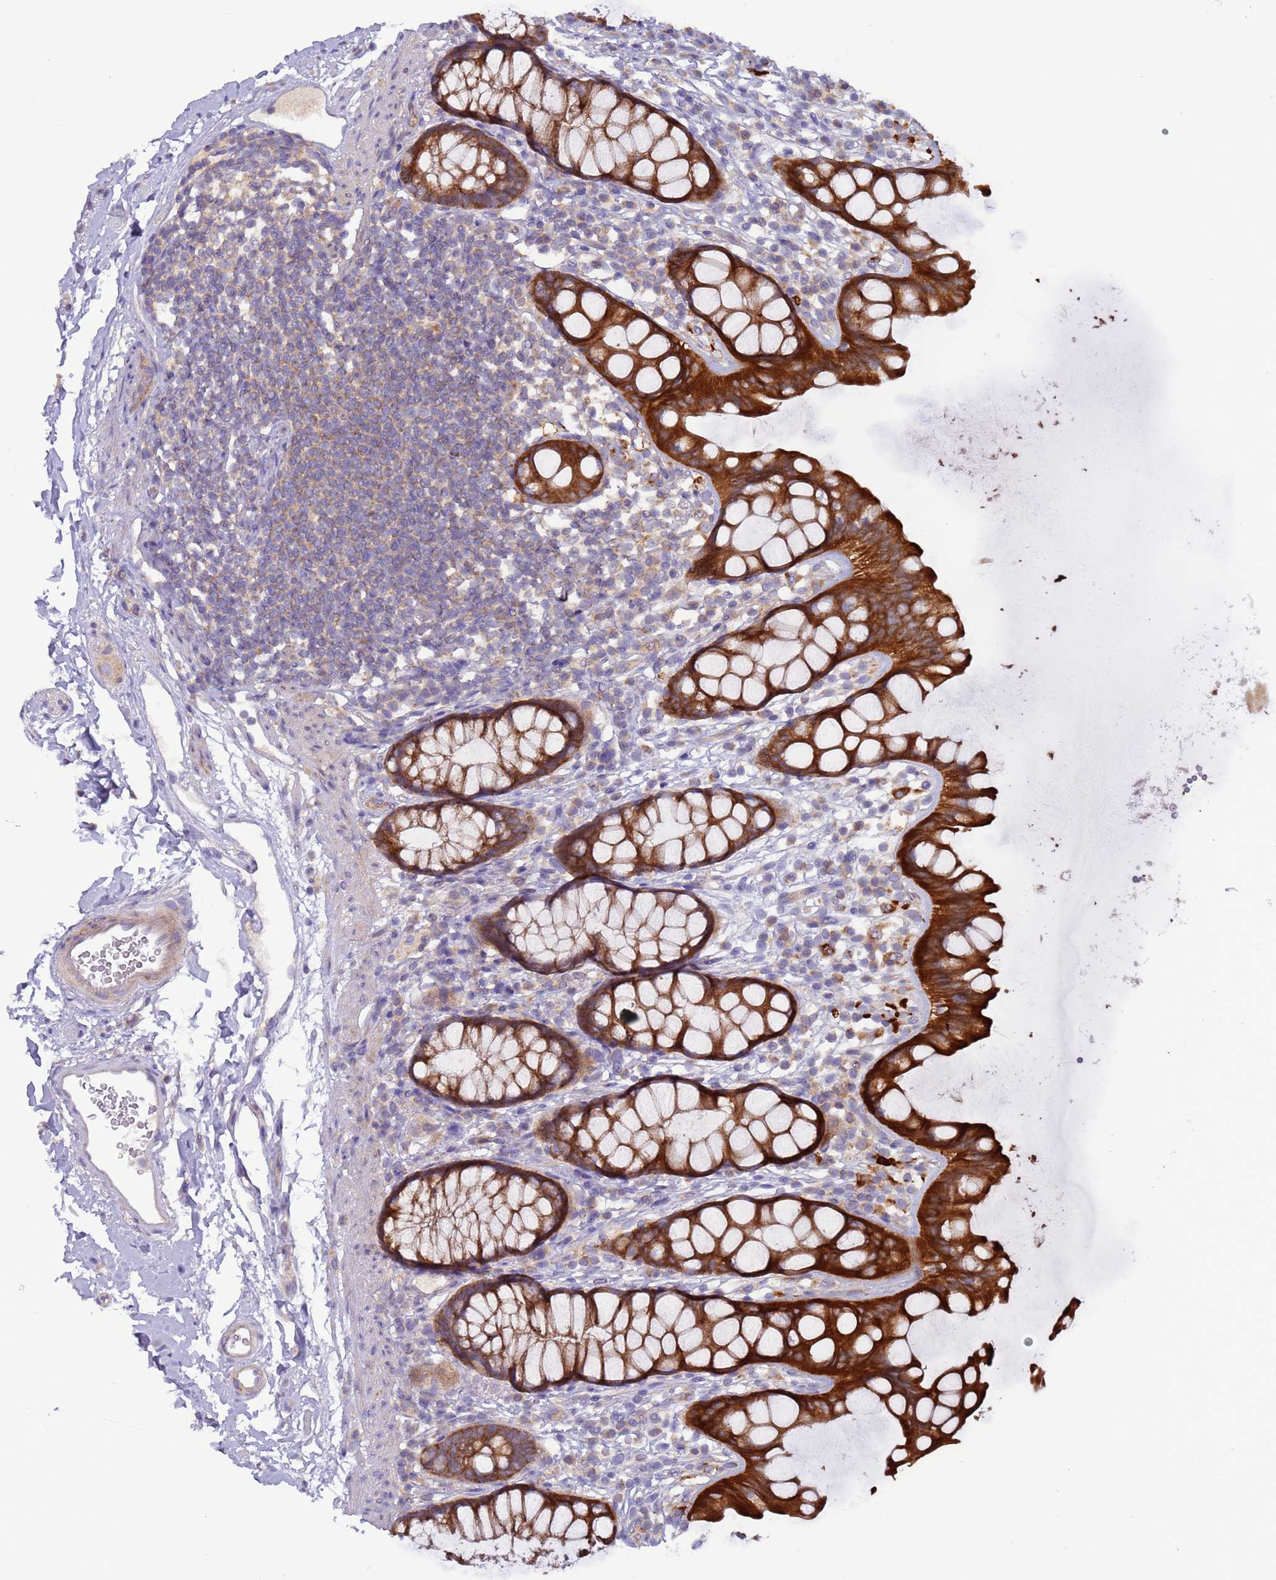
{"staining": {"intensity": "strong", "quantity": ">75%", "location": "cytoplasmic/membranous"}, "tissue": "rectum", "cell_type": "Glandular cells", "image_type": "normal", "snomed": [{"axis": "morphology", "description": "Normal tissue, NOS"}, {"axis": "topography", "description": "Rectum"}], "caption": "Glandular cells demonstrate high levels of strong cytoplasmic/membranous expression in approximately >75% of cells in unremarkable human rectum.", "gene": "UQCRQ", "patient": {"sex": "female", "age": 65}}